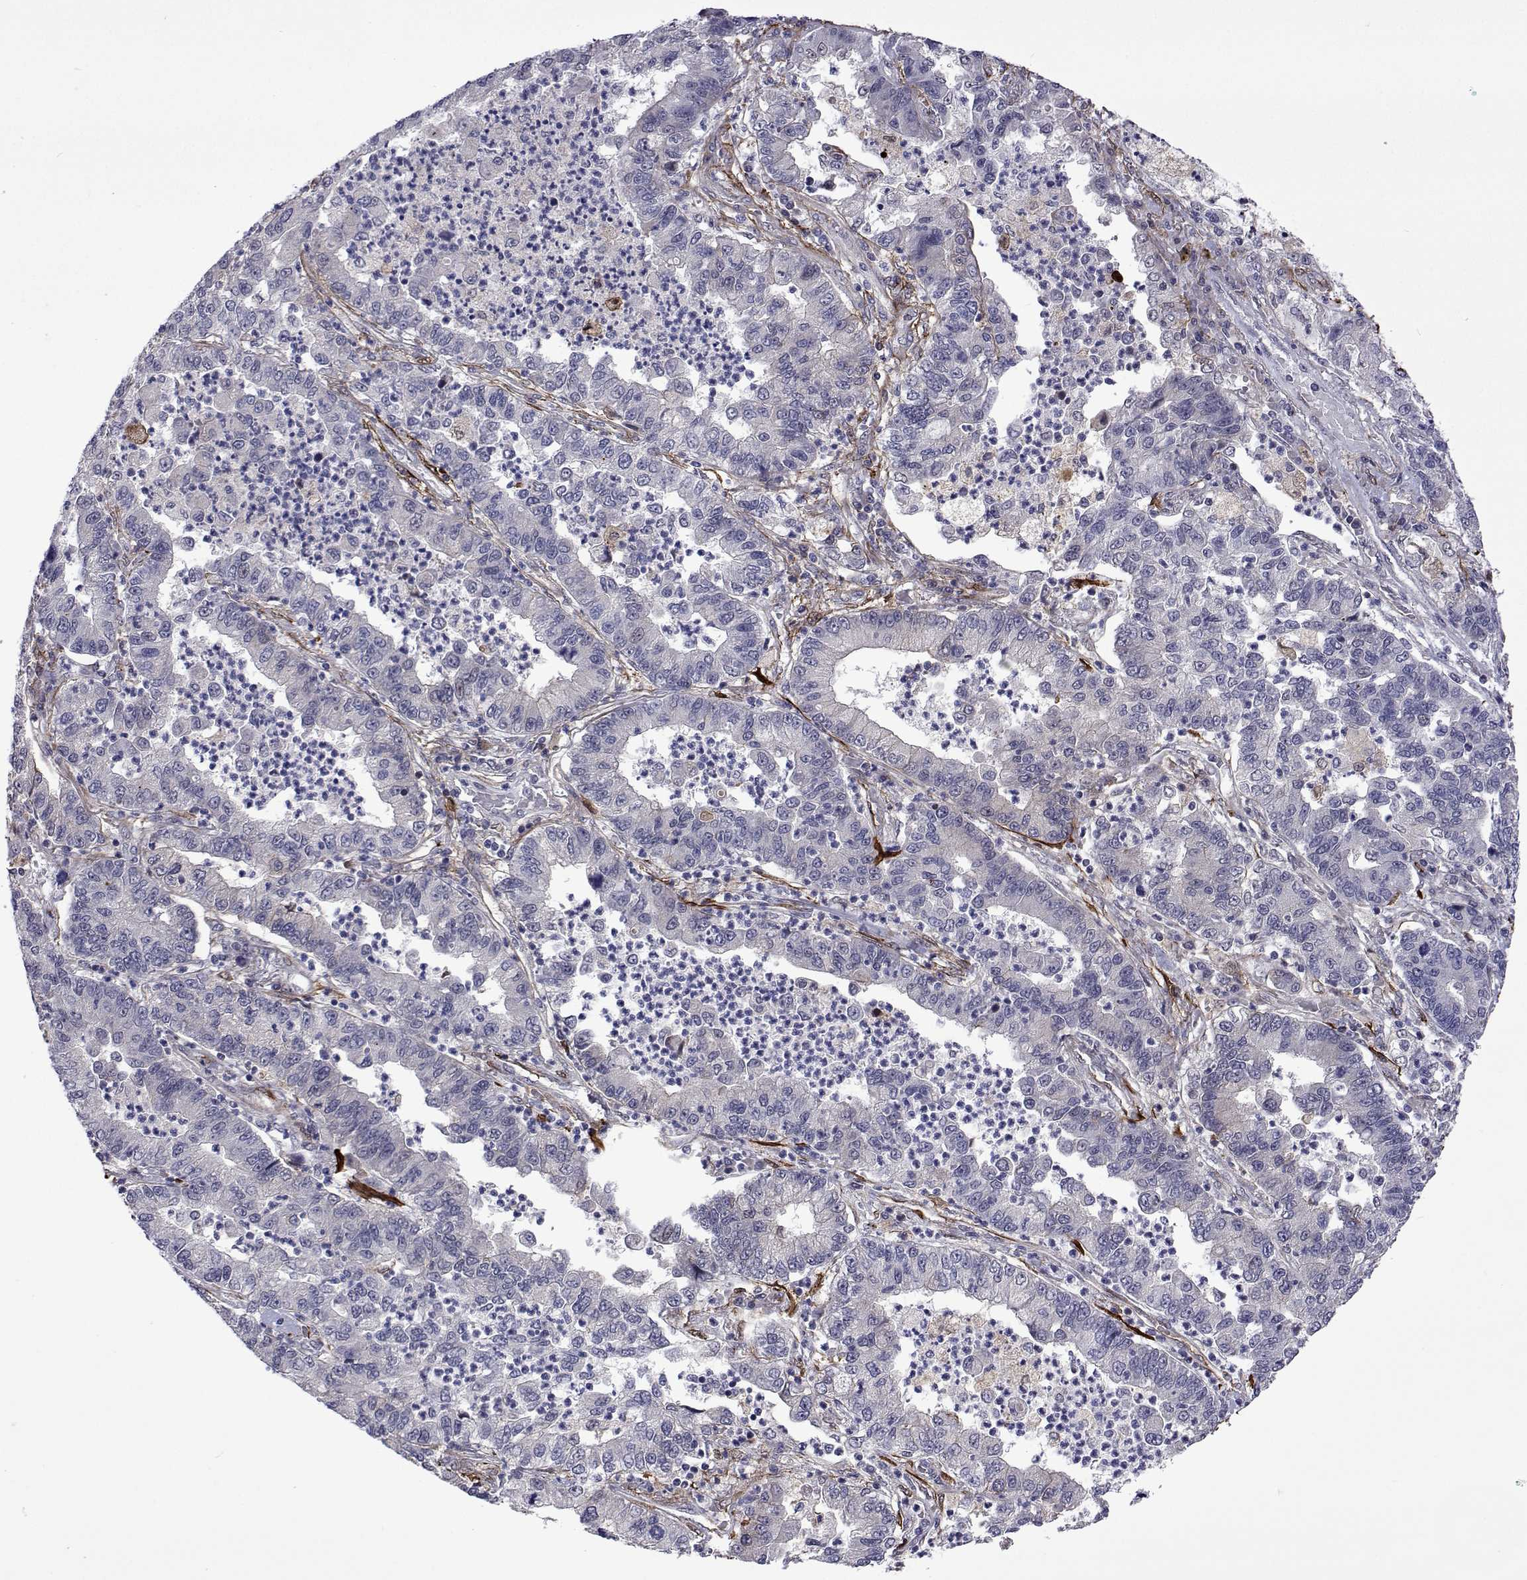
{"staining": {"intensity": "negative", "quantity": "none", "location": "none"}, "tissue": "lung cancer", "cell_type": "Tumor cells", "image_type": "cancer", "snomed": [{"axis": "morphology", "description": "Adenocarcinoma, NOS"}, {"axis": "topography", "description": "Lung"}], "caption": "Immunohistochemical staining of human lung adenocarcinoma exhibits no significant expression in tumor cells.", "gene": "EFCAB3", "patient": {"sex": "female", "age": 57}}